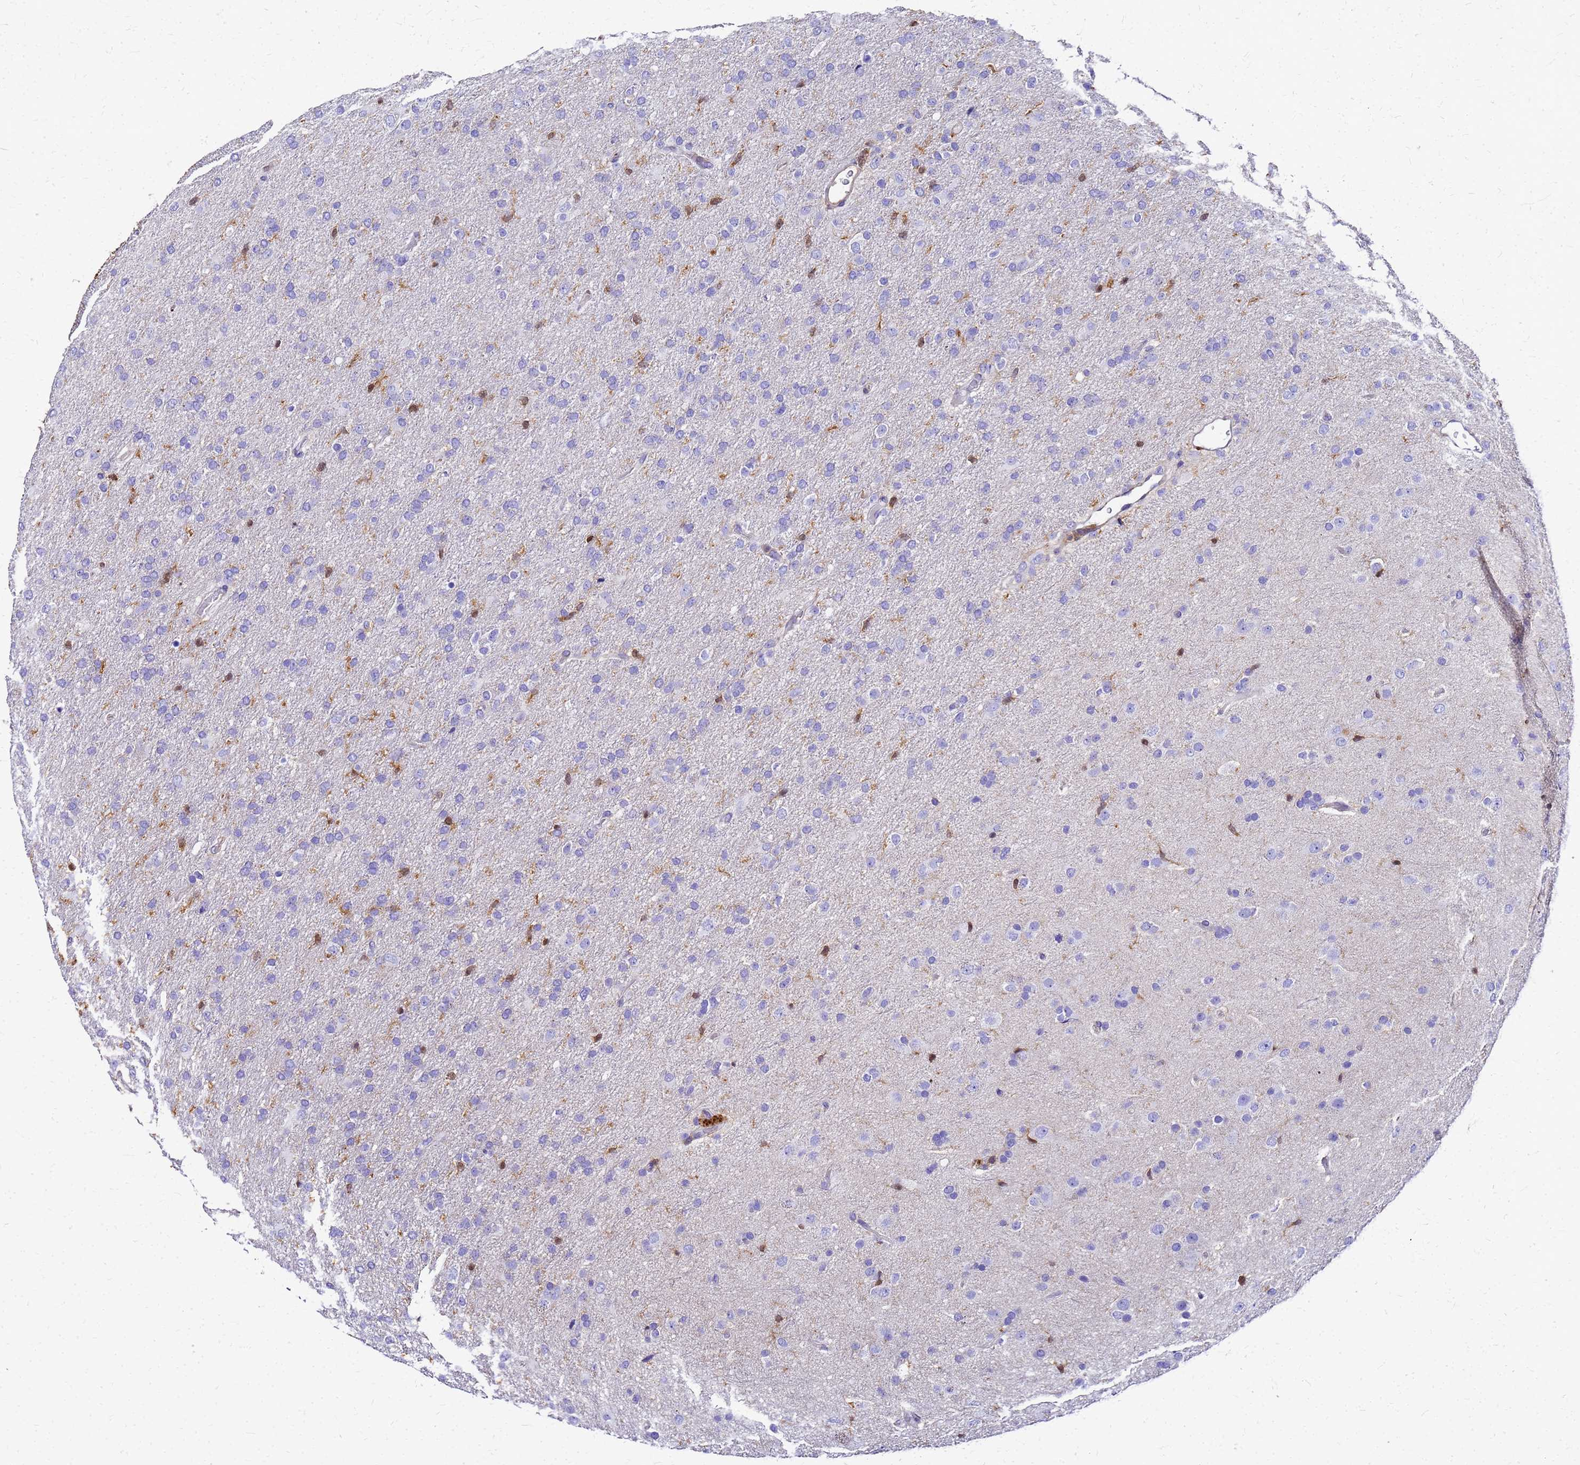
{"staining": {"intensity": "negative", "quantity": "none", "location": "none"}, "tissue": "glioma", "cell_type": "Tumor cells", "image_type": "cancer", "snomed": [{"axis": "morphology", "description": "Glioma, malignant, Low grade"}, {"axis": "topography", "description": "Brain"}], "caption": "Immunohistochemistry photomicrograph of neoplastic tissue: glioma stained with DAB (3,3'-diaminobenzidine) exhibits no significant protein expression in tumor cells.", "gene": "S100A11", "patient": {"sex": "male", "age": 65}}